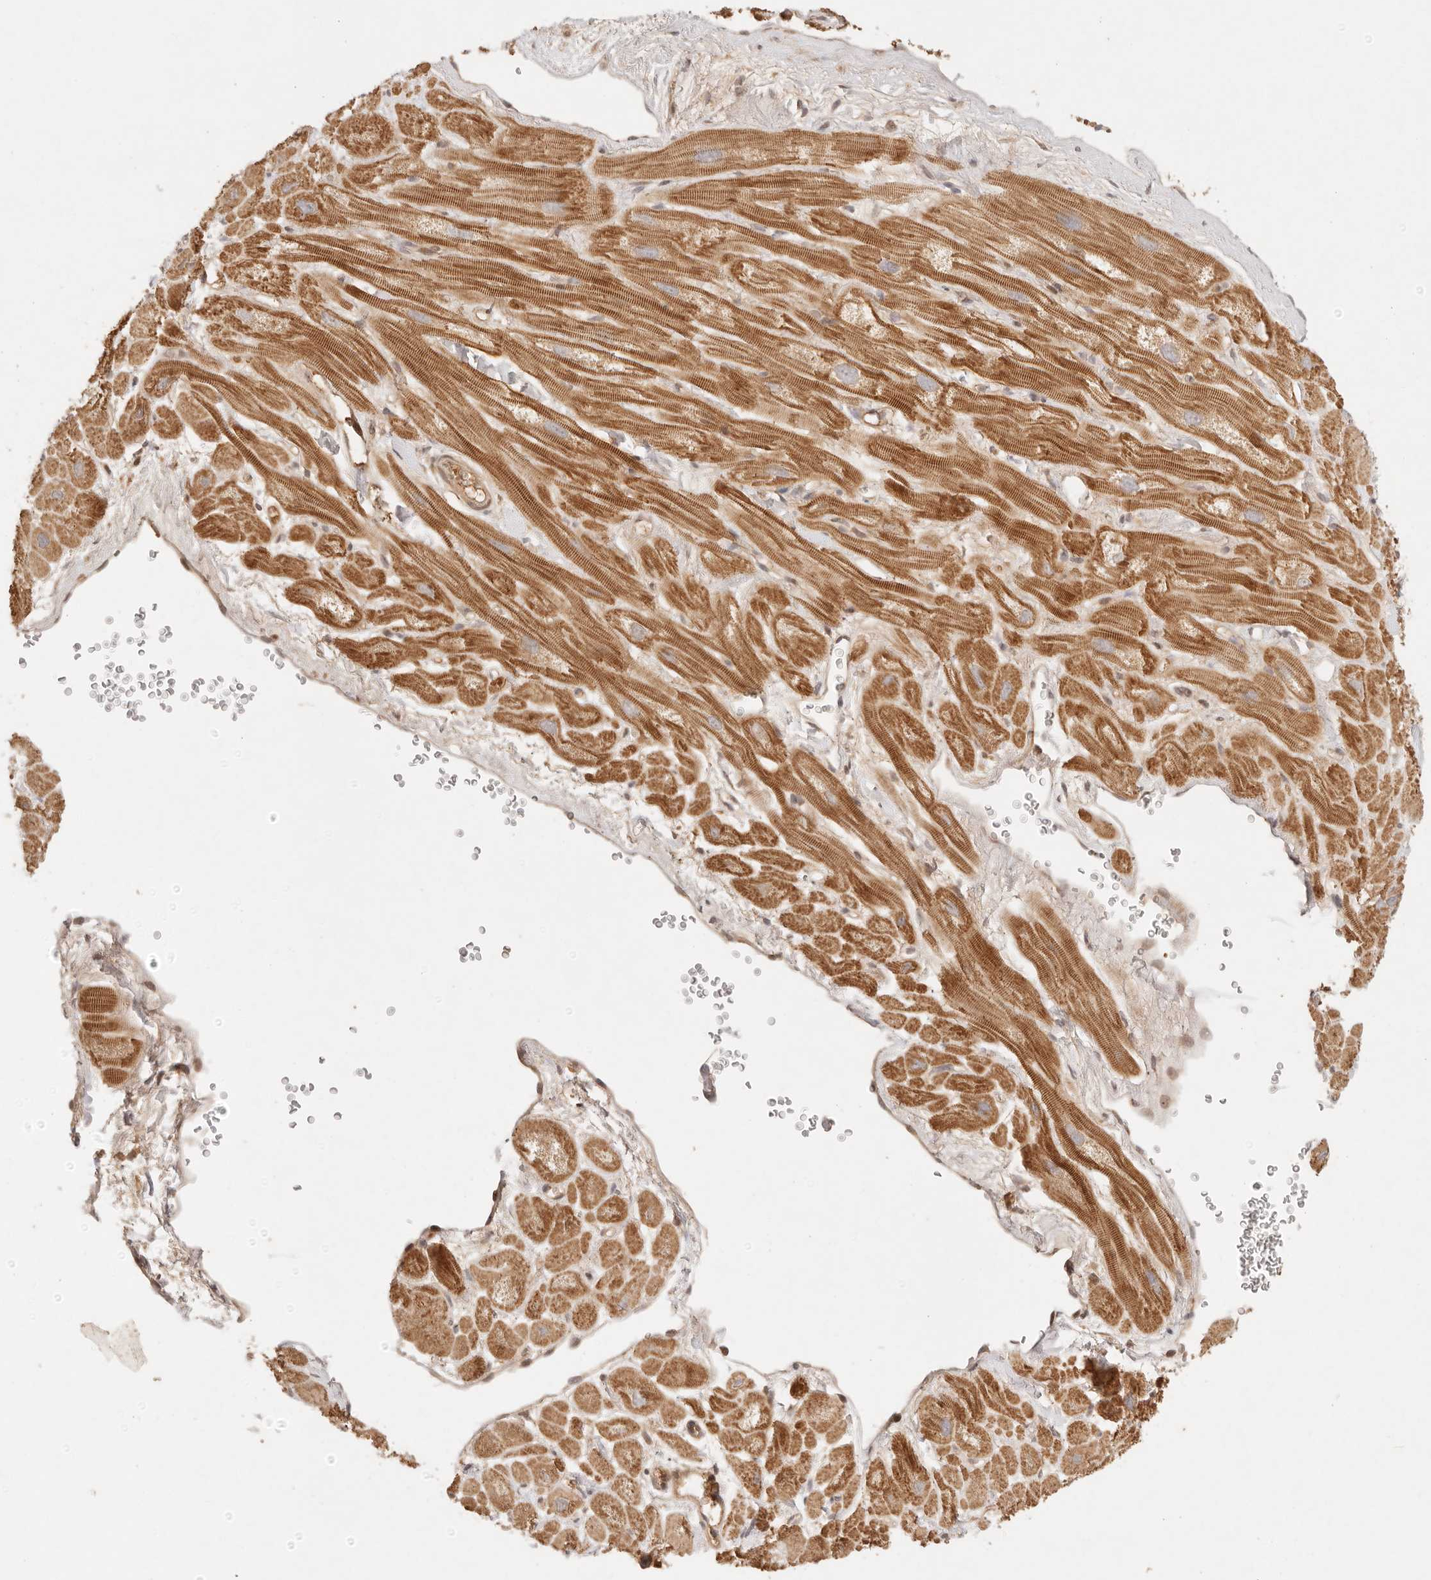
{"staining": {"intensity": "moderate", "quantity": ">75%", "location": "cytoplasmic/membranous"}, "tissue": "heart muscle", "cell_type": "Cardiomyocytes", "image_type": "normal", "snomed": [{"axis": "morphology", "description": "Normal tissue, NOS"}, {"axis": "topography", "description": "Heart"}], "caption": "Immunohistochemistry micrograph of unremarkable heart muscle: heart muscle stained using IHC shows medium levels of moderate protein expression localized specifically in the cytoplasmic/membranous of cardiomyocytes, appearing as a cytoplasmic/membranous brown color.", "gene": "PHLDA3", "patient": {"sex": "male", "age": 49}}